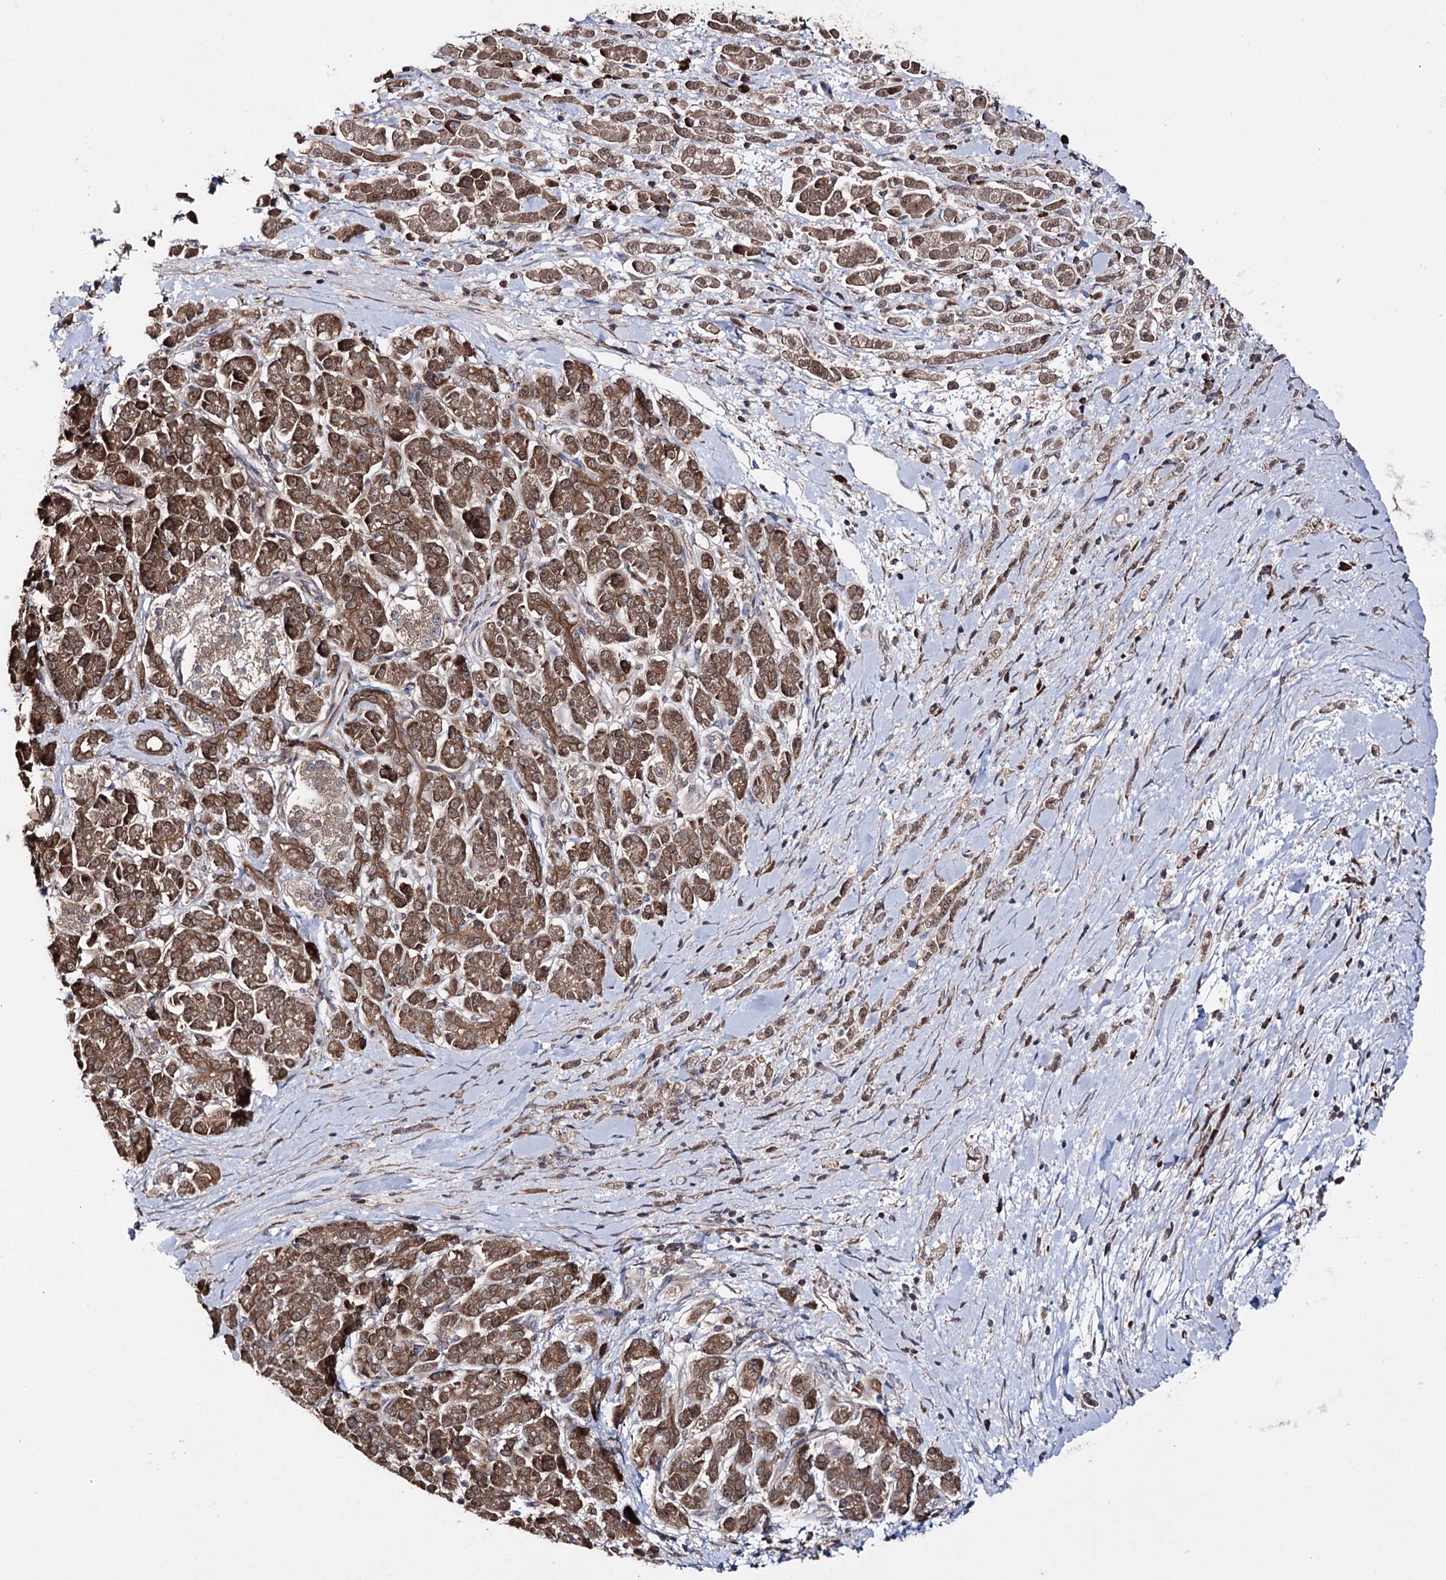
{"staining": {"intensity": "moderate", "quantity": ">75%", "location": "cytoplasmic/membranous,nuclear"}, "tissue": "pancreatic cancer", "cell_type": "Tumor cells", "image_type": "cancer", "snomed": [{"axis": "morphology", "description": "Normal tissue, NOS"}, {"axis": "morphology", "description": "Adenocarcinoma, NOS"}, {"axis": "topography", "description": "Pancreas"}], "caption": "Approximately >75% of tumor cells in adenocarcinoma (pancreatic) display moderate cytoplasmic/membranous and nuclear protein positivity as visualized by brown immunohistochemical staining.", "gene": "PTER", "patient": {"sex": "female", "age": 64}}